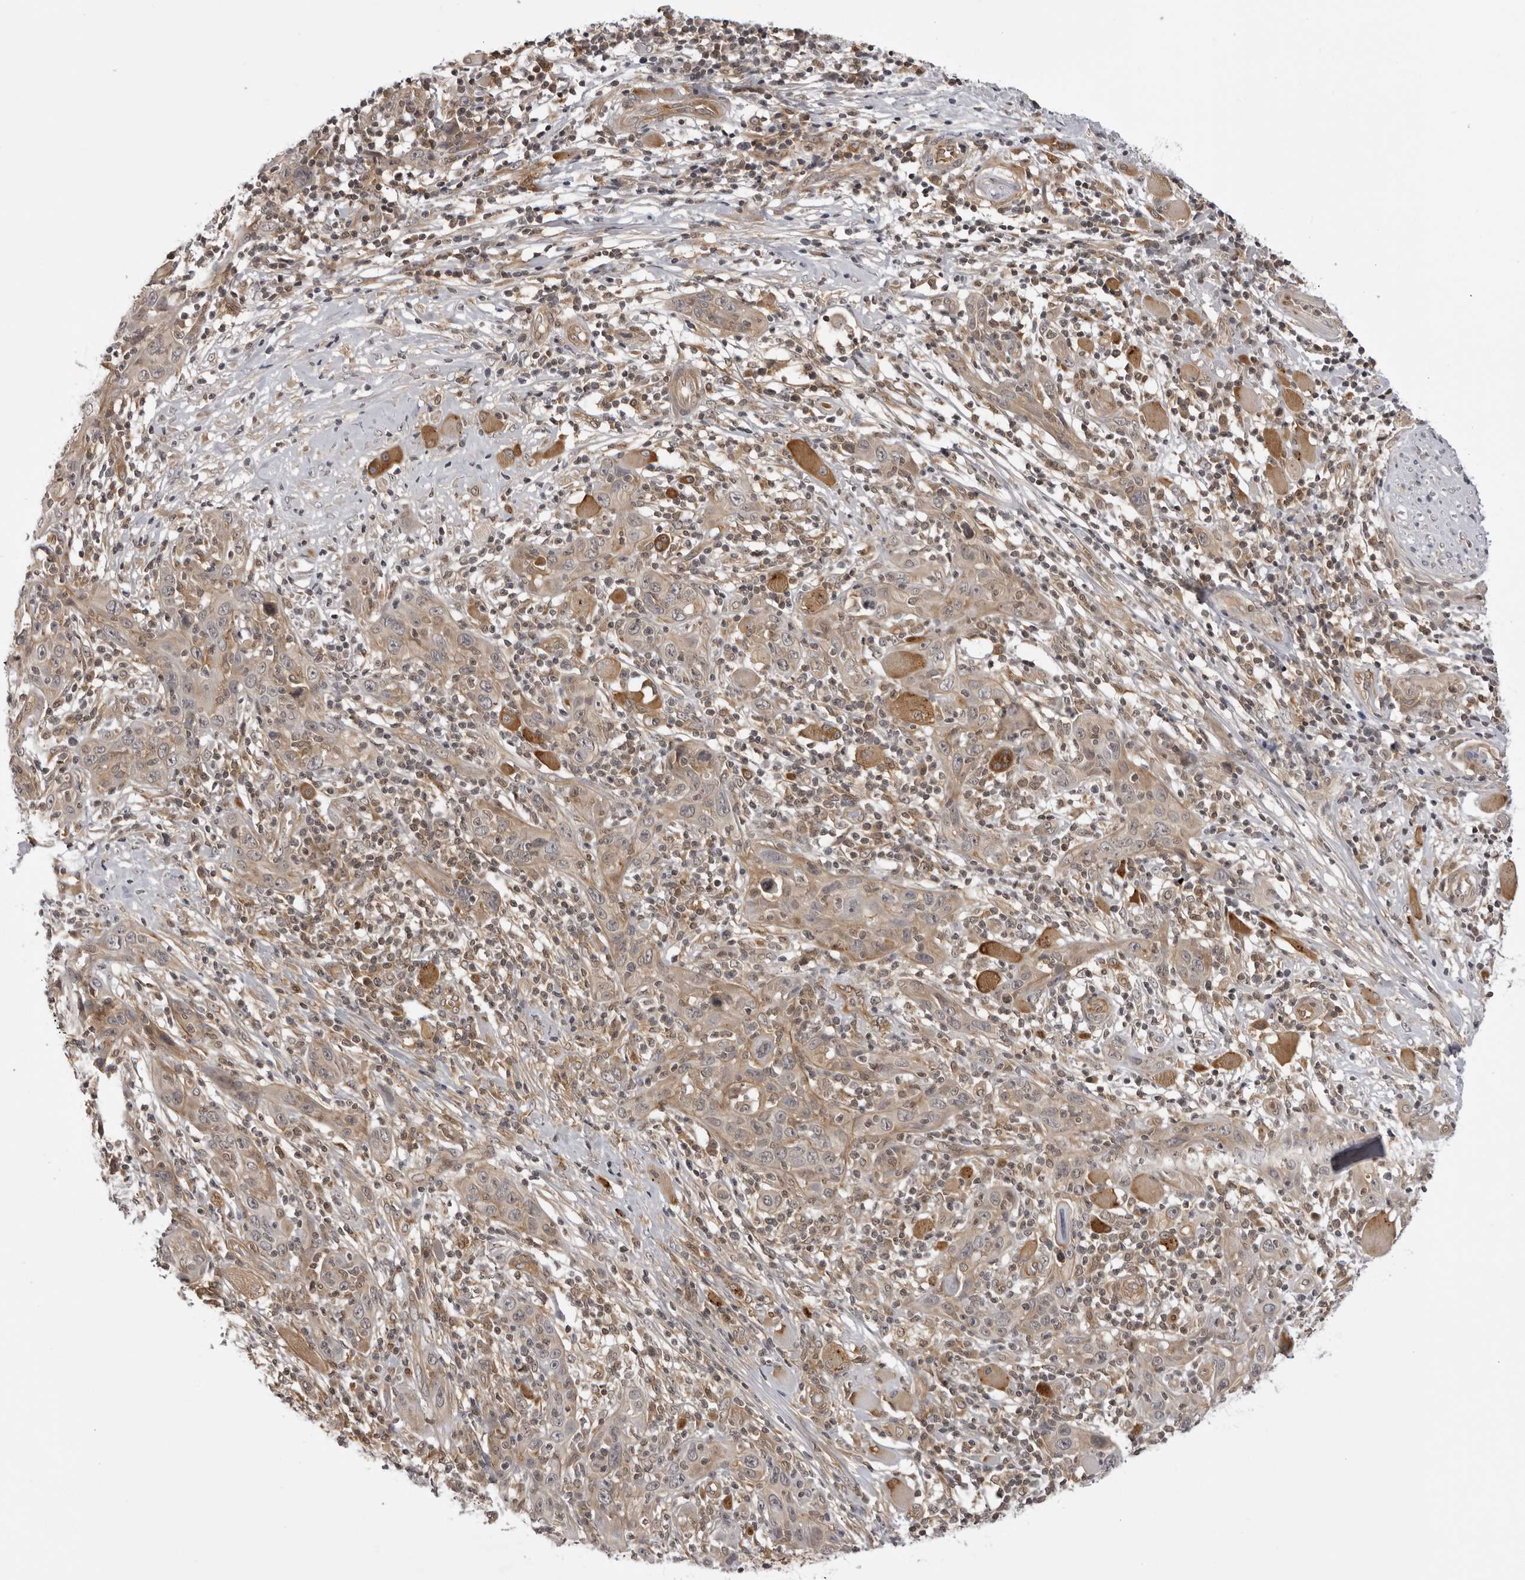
{"staining": {"intensity": "weak", "quantity": ">75%", "location": "cytoplasmic/membranous"}, "tissue": "skin cancer", "cell_type": "Tumor cells", "image_type": "cancer", "snomed": [{"axis": "morphology", "description": "Squamous cell carcinoma, NOS"}, {"axis": "topography", "description": "Skin"}], "caption": "Protein staining of skin cancer (squamous cell carcinoma) tissue shows weak cytoplasmic/membranous expression in approximately >75% of tumor cells.", "gene": "USP43", "patient": {"sex": "female", "age": 88}}